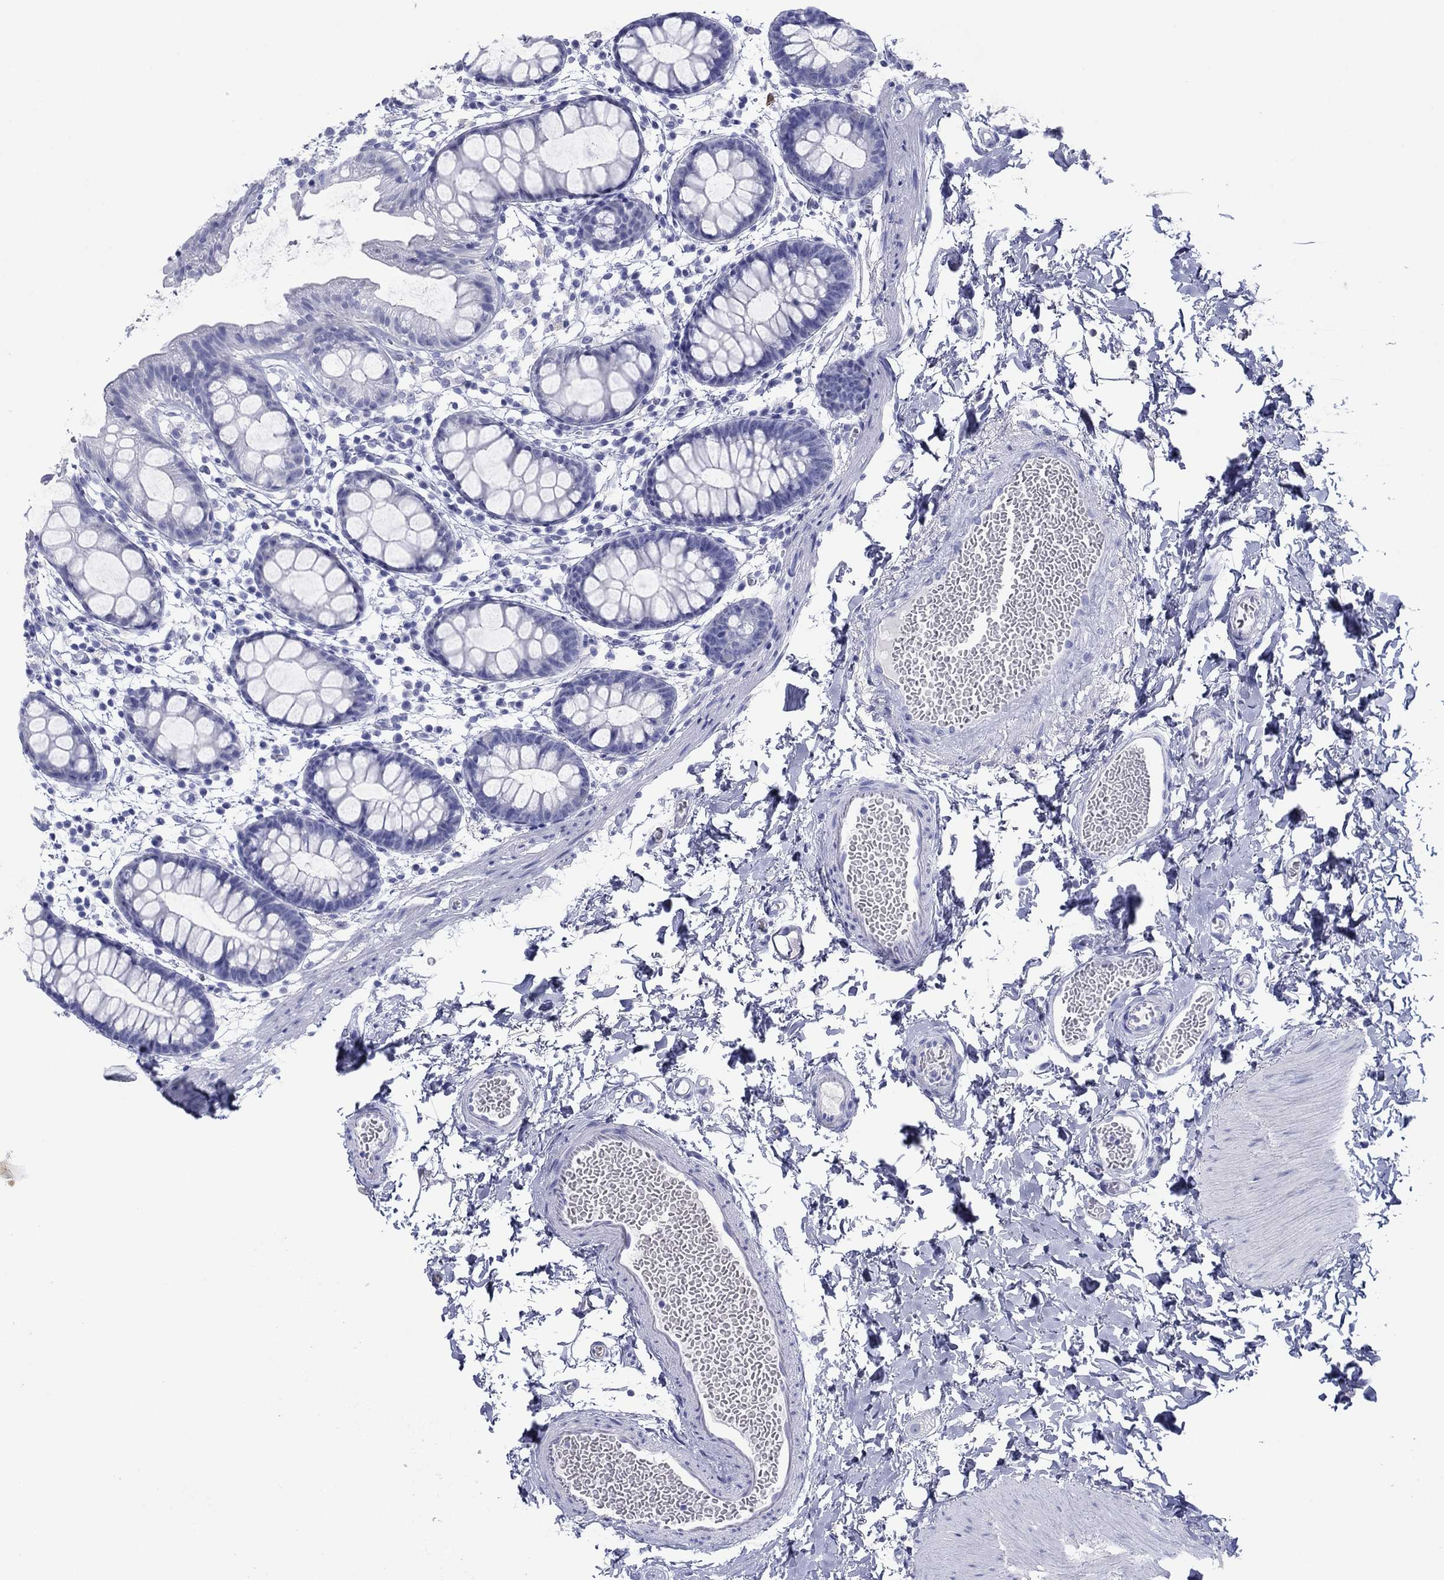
{"staining": {"intensity": "negative", "quantity": "none", "location": "none"}, "tissue": "rectum", "cell_type": "Glandular cells", "image_type": "normal", "snomed": [{"axis": "morphology", "description": "Normal tissue, NOS"}, {"axis": "topography", "description": "Rectum"}], "caption": "A micrograph of human rectum is negative for staining in glandular cells. Nuclei are stained in blue.", "gene": "ATP4A", "patient": {"sex": "male", "age": 57}}